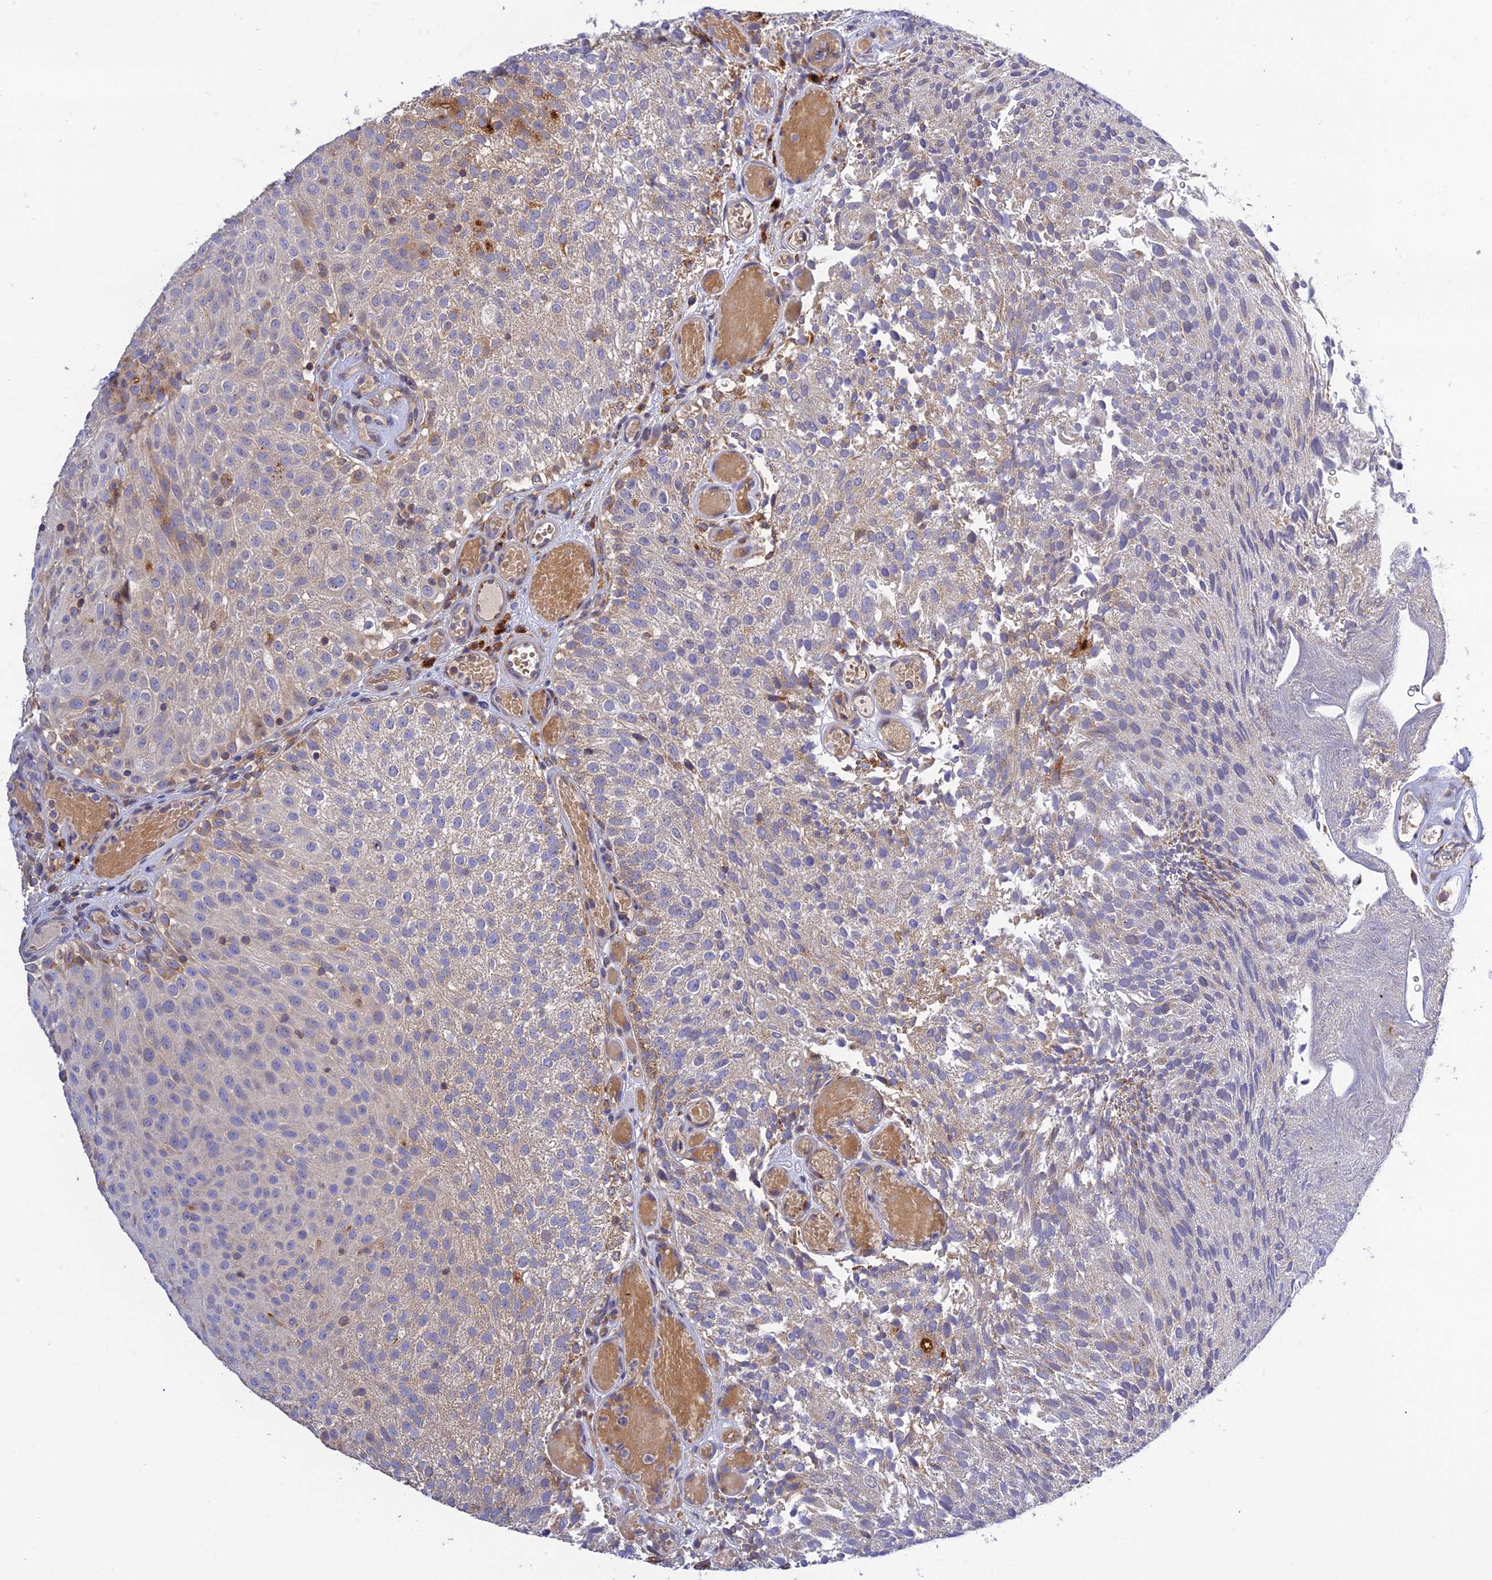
{"staining": {"intensity": "moderate", "quantity": "<25%", "location": "cytoplasmic/membranous"}, "tissue": "urothelial cancer", "cell_type": "Tumor cells", "image_type": "cancer", "snomed": [{"axis": "morphology", "description": "Urothelial carcinoma, Low grade"}, {"axis": "topography", "description": "Urinary bladder"}], "caption": "Immunohistochemical staining of urothelial cancer demonstrates low levels of moderate cytoplasmic/membranous expression in about <25% of tumor cells.", "gene": "SNX17", "patient": {"sex": "male", "age": 78}}